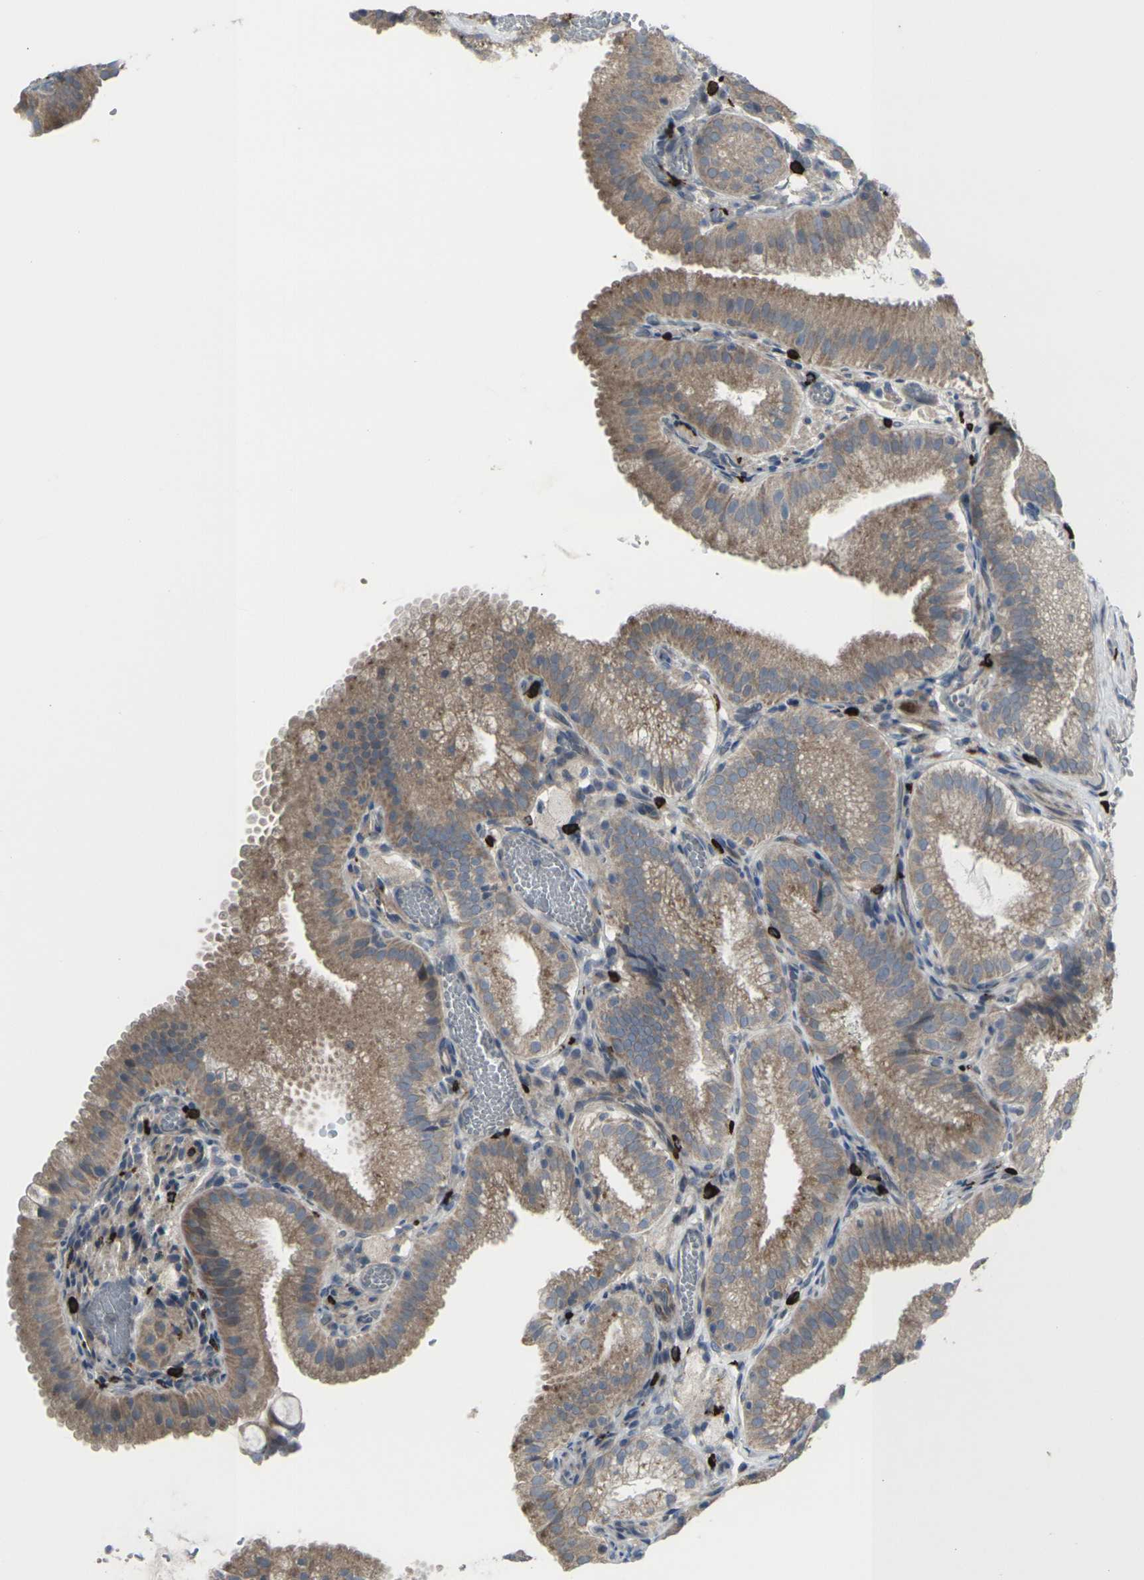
{"staining": {"intensity": "moderate", "quantity": ">75%", "location": "cytoplasmic/membranous"}, "tissue": "gallbladder", "cell_type": "Glandular cells", "image_type": "normal", "snomed": [{"axis": "morphology", "description": "Normal tissue, NOS"}, {"axis": "topography", "description": "Gallbladder"}], "caption": "Glandular cells display medium levels of moderate cytoplasmic/membranous staining in approximately >75% of cells in unremarkable human gallbladder.", "gene": "CCR10", "patient": {"sex": "male", "age": 54}}